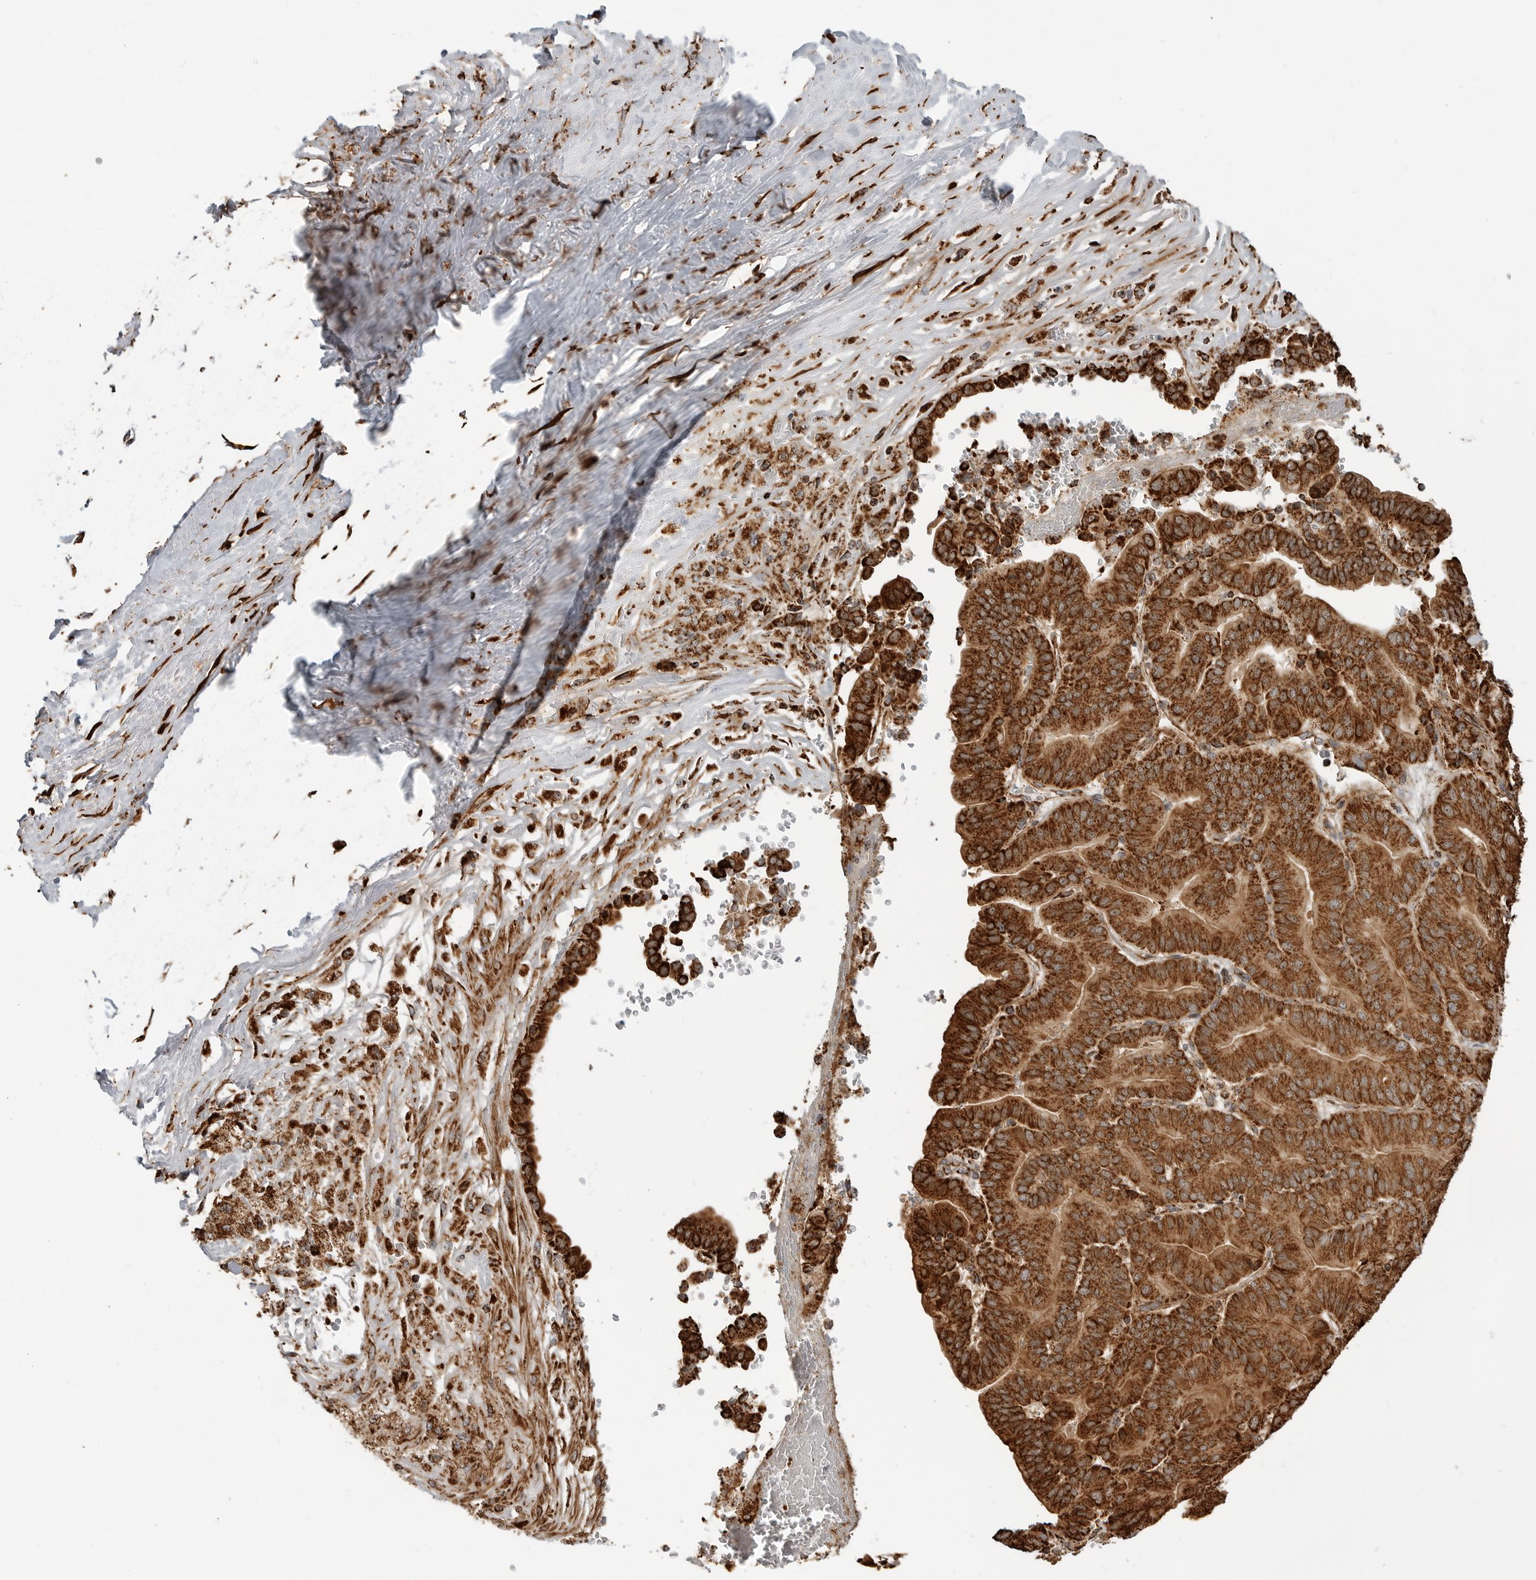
{"staining": {"intensity": "strong", "quantity": ">75%", "location": "cytoplasmic/membranous"}, "tissue": "liver cancer", "cell_type": "Tumor cells", "image_type": "cancer", "snomed": [{"axis": "morphology", "description": "Cholangiocarcinoma"}, {"axis": "topography", "description": "Liver"}], "caption": "Tumor cells exhibit high levels of strong cytoplasmic/membranous positivity in about >75% of cells in liver cancer.", "gene": "BMP2K", "patient": {"sex": "female", "age": 75}}